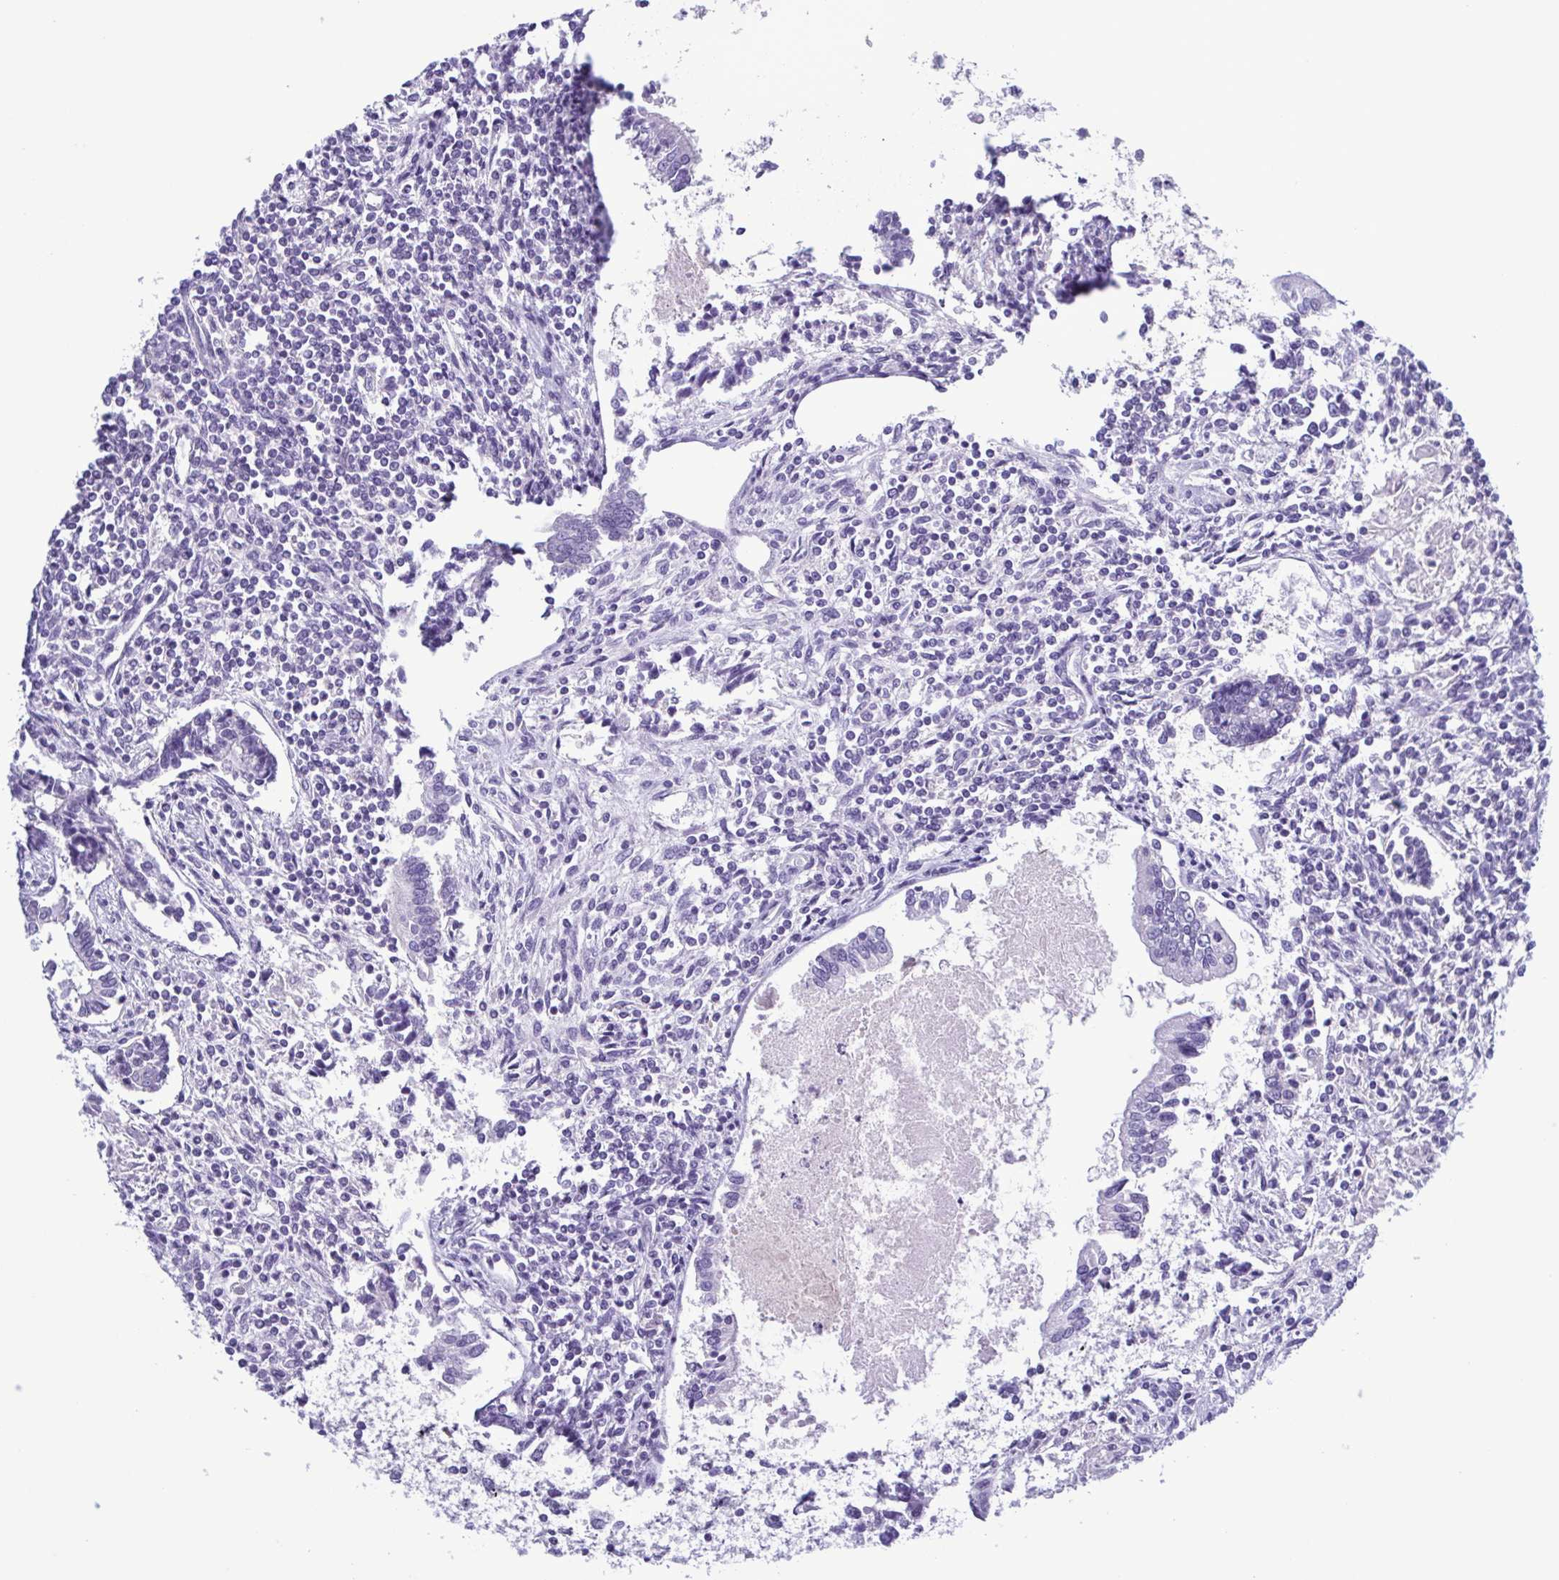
{"staining": {"intensity": "negative", "quantity": "none", "location": "none"}, "tissue": "testis cancer", "cell_type": "Tumor cells", "image_type": "cancer", "snomed": [{"axis": "morphology", "description": "Carcinoma, Embryonal, NOS"}, {"axis": "topography", "description": "Testis"}], "caption": "Tumor cells are negative for brown protein staining in testis cancer.", "gene": "INAFM1", "patient": {"sex": "male", "age": 37}}